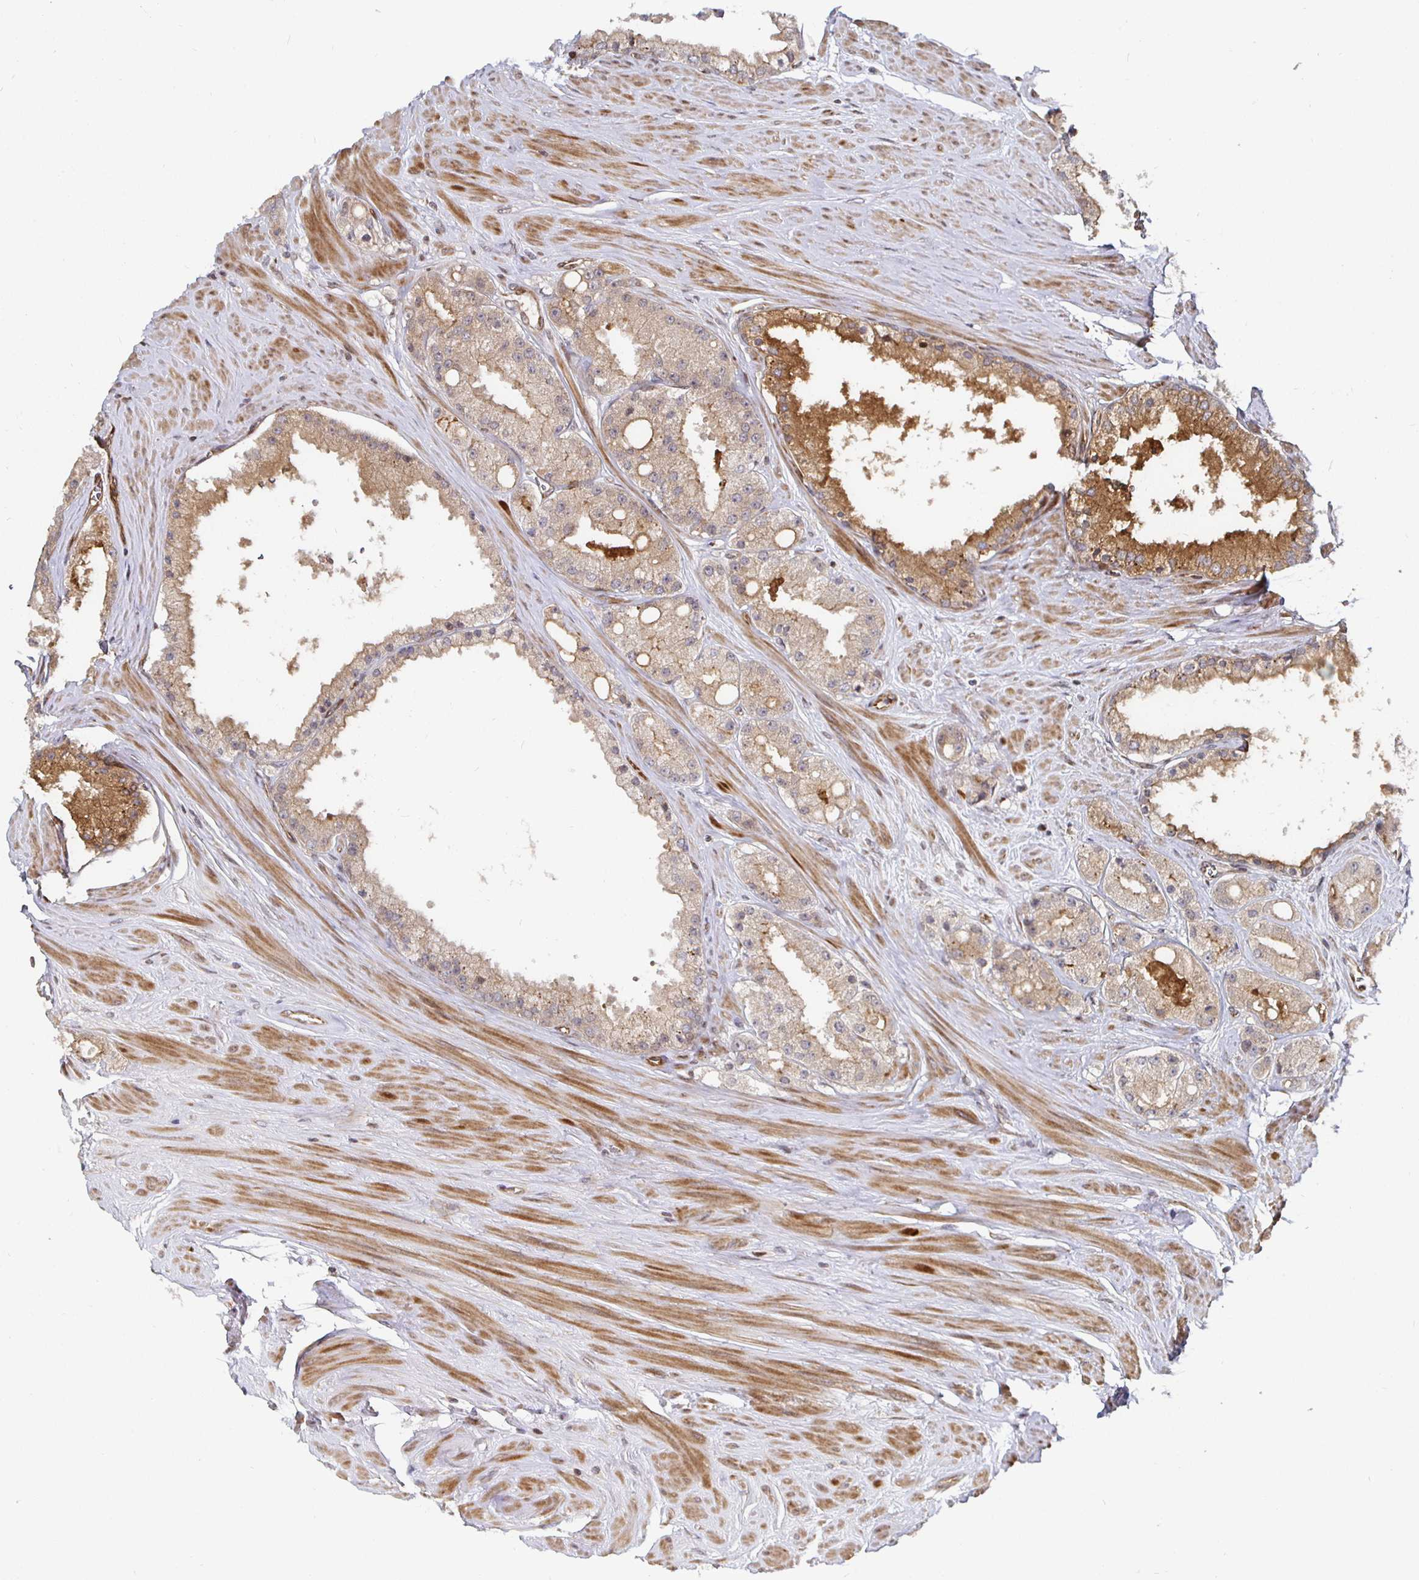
{"staining": {"intensity": "moderate", "quantity": "25%-75%", "location": "cytoplasmic/membranous"}, "tissue": "prostate cancer", "cell_type": "Tumor cells", "image_type": "cancer", "snomed": [{"axis": "morphology", "description": "Adenocarcinoma, High grade"}, {"axis": "topography", "description": "Prostate"}], "caption": "An IHC photomicrograph of neoplastic tissue is shown. Protein staining in brown highlights moderate cytoplasmic/membranous positivity in adenocarcinoma (high-grade) (prostate) within tumor cells.", "gene": "TBKBP1", "patient": {"sex": "male", "age": 66}}